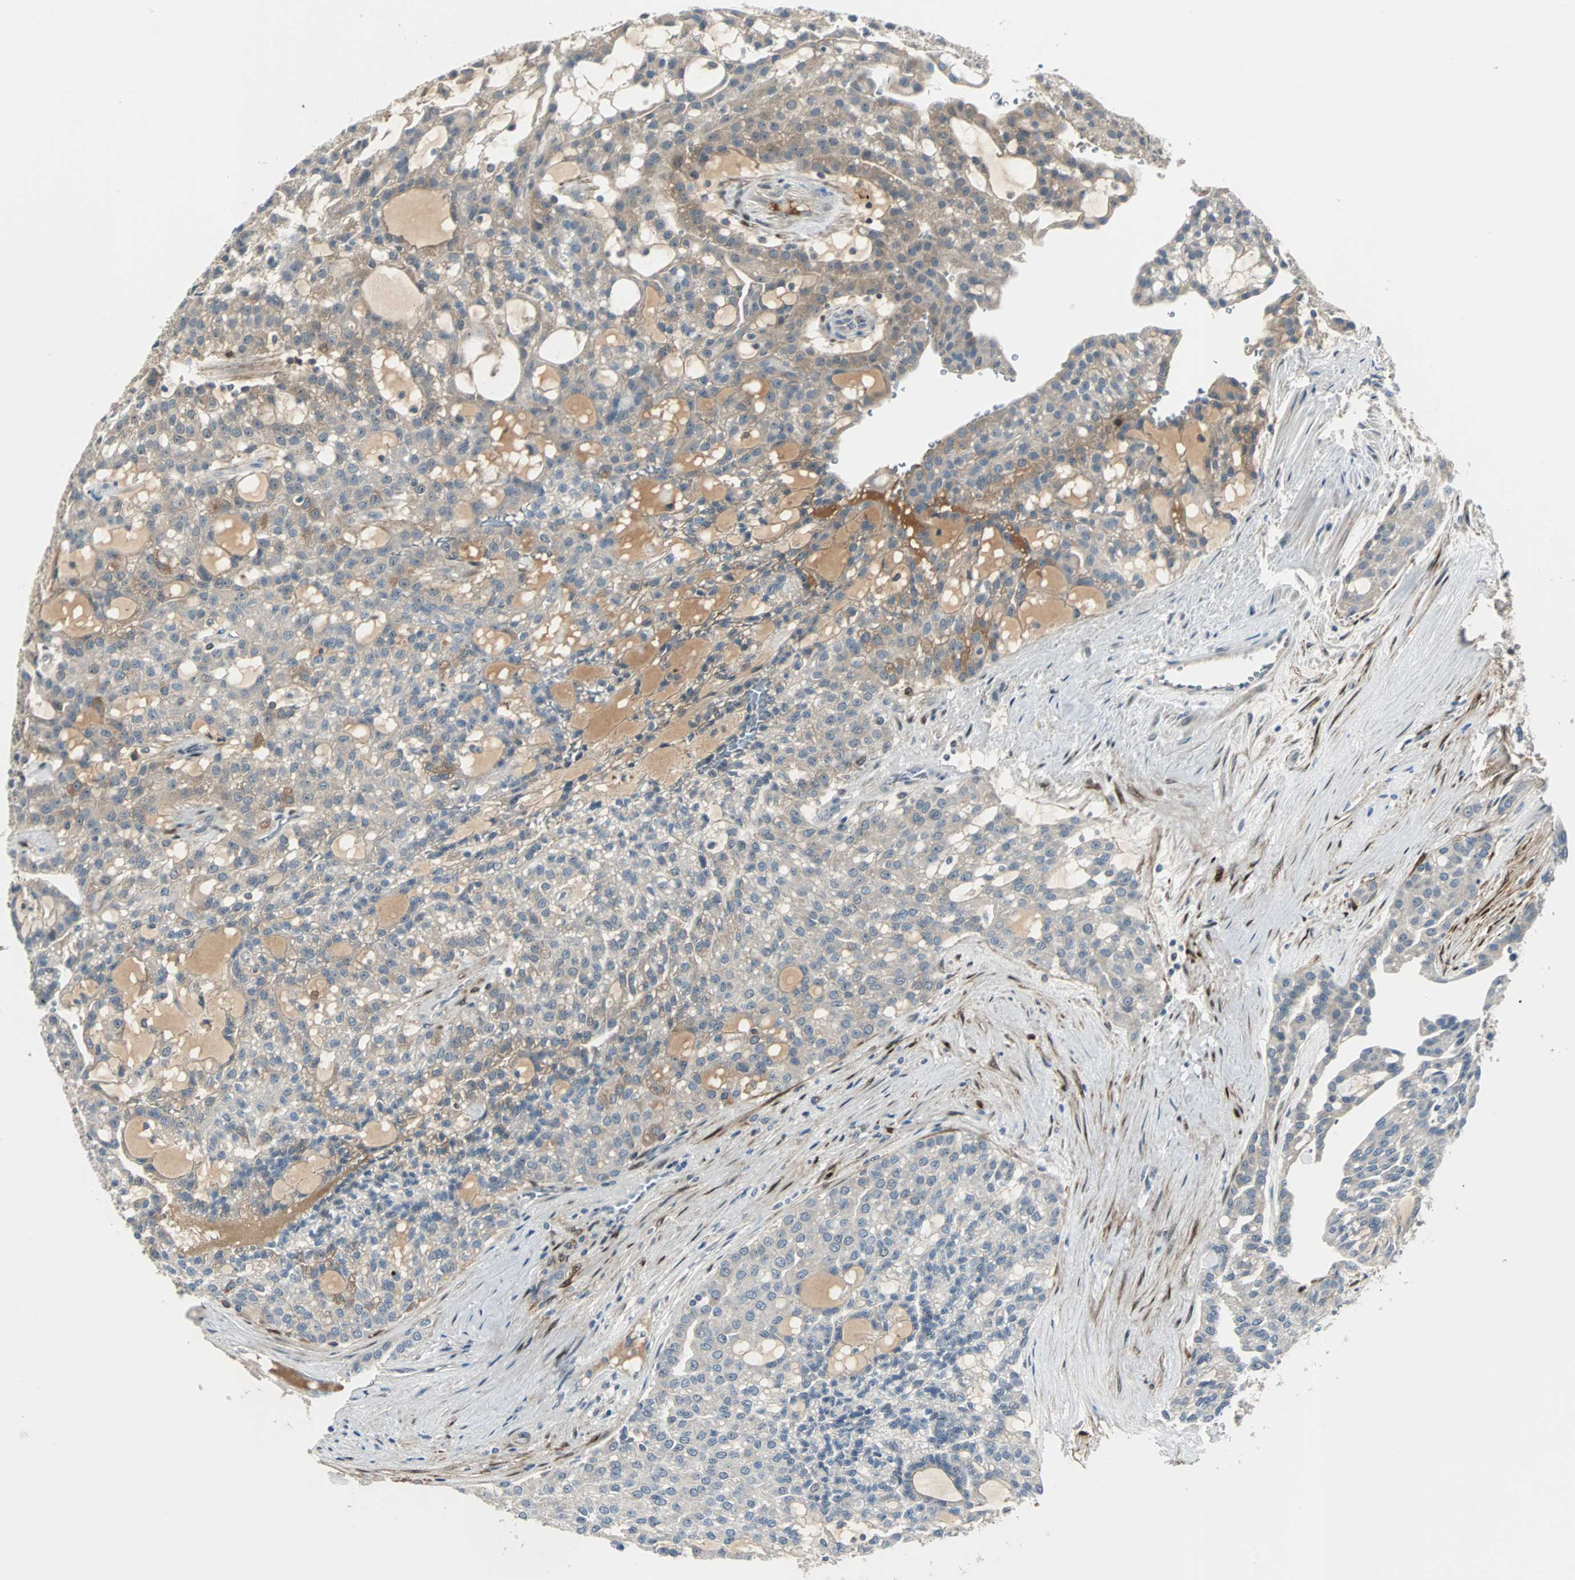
{"staining": {"intensity": "moderate", "quantity": "<25%", "location": "cytoplasmic/membranous"}, "tissue": "renal cancer", "cell_type": "Tumor cells", "image_type": "cancer", "snomed": [{"axis": "morphology", "description": "Adenocarcinoma, NOS"}, {"axis": "topography", "description": "Kidney"}], "caption": "Tumor cells reveal low levels of moderate cytoplasmic/membranous positivity in about <25% of cells in human renal cancer. The staining was performed using DAB, with brown indicating positive protein expression. Nuclei are stained blue with hematoxylin.", "gene": "FHL2", "patient": {"sex": "male", "age": 63}}